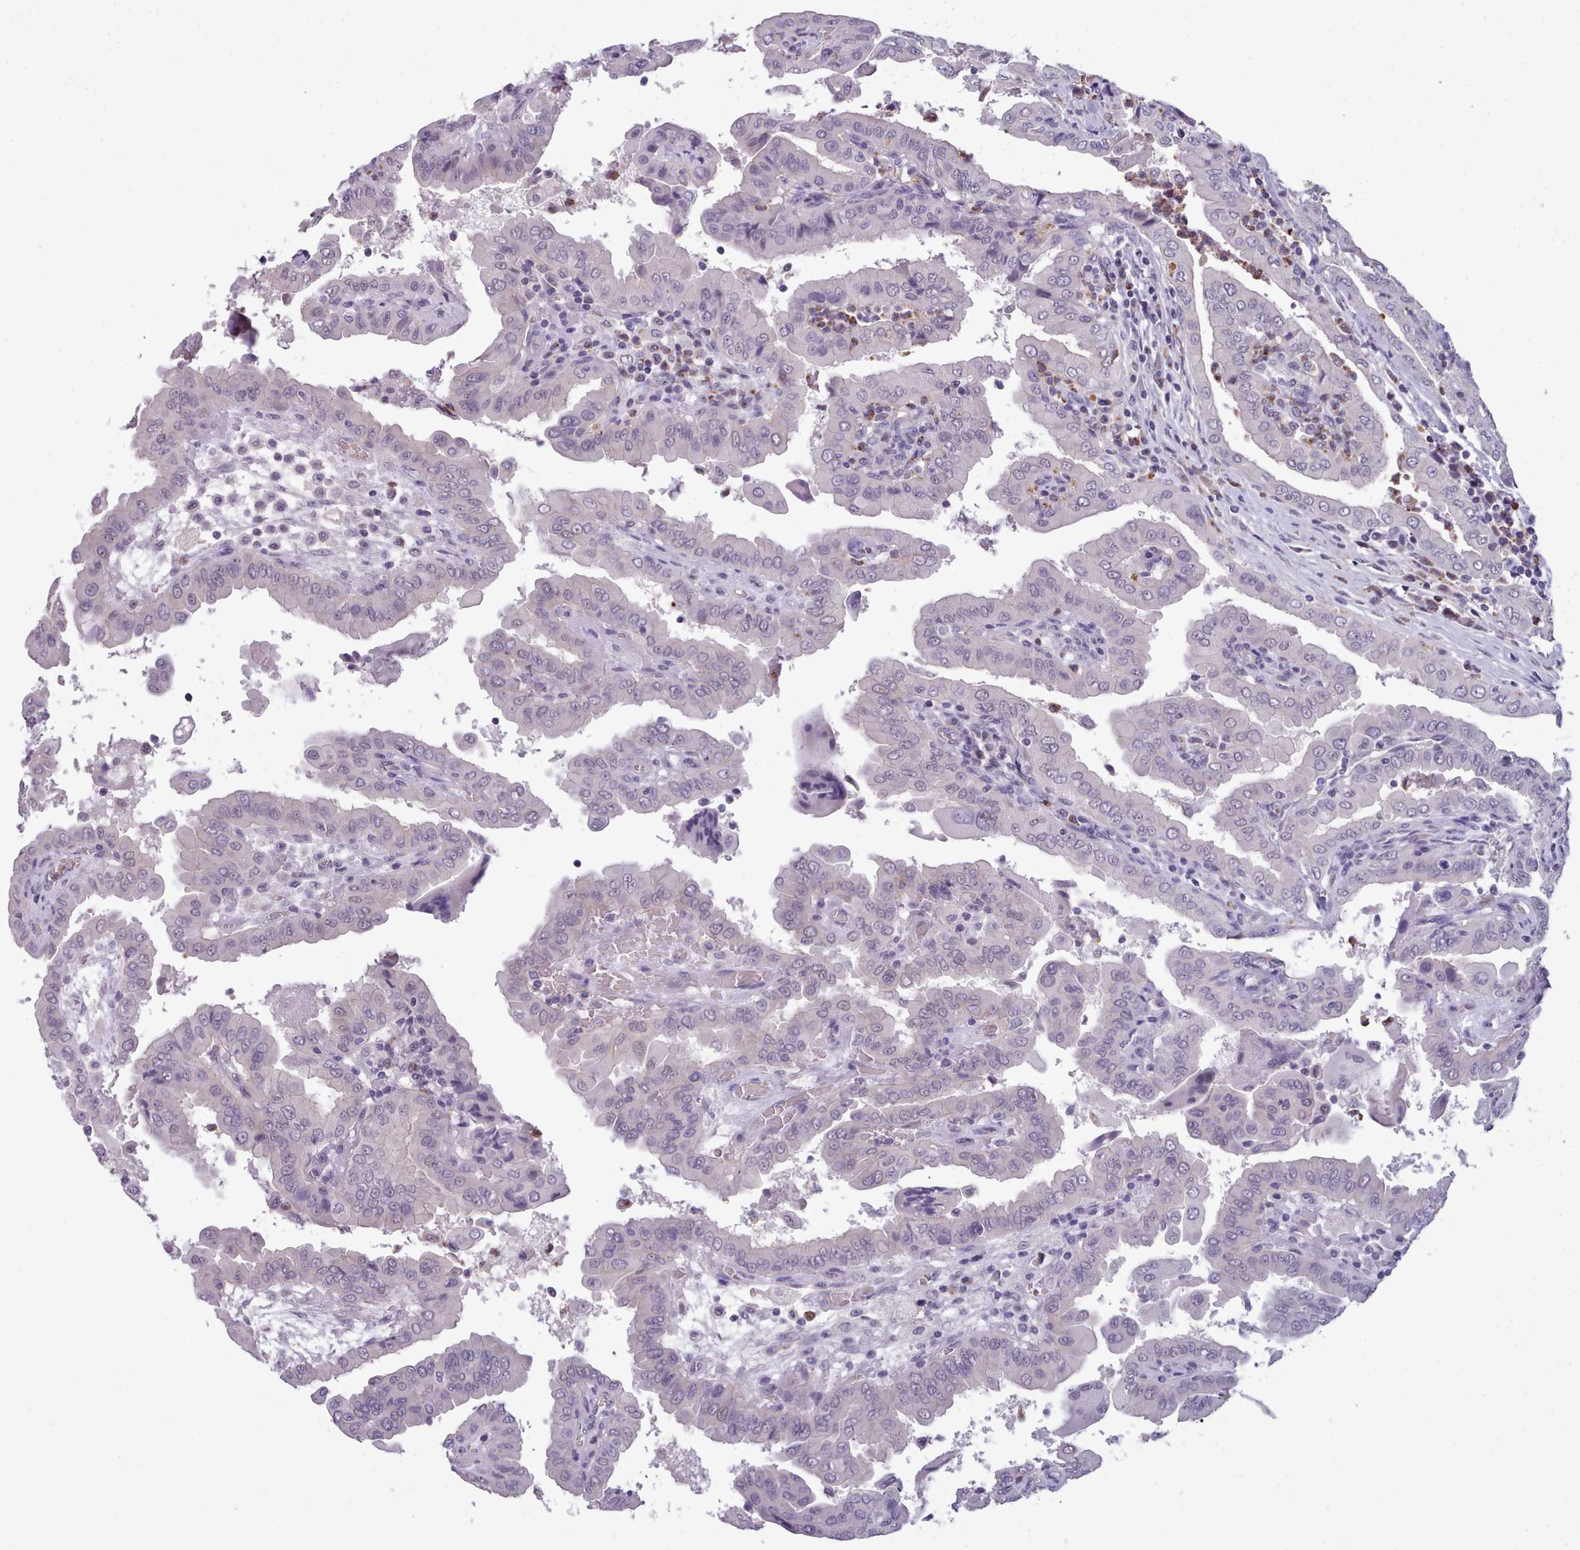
{"staining": {"intensity": "negative", "quantity": "none", "location": "none"}, "tissue": "thyroid cancer", "cell_type": "Tumor cells", "image_type": "cancer", "snomed": [{"axis": "morphology", "description": "Papillary adenocarcinoma, NOS"}, {"axis": "topography", "description": "Thyroid gland"}], "caption": "Thyroid papillary adenocarcinoma was stained to show a protein in brown. There is no significant positivity in tumor cells.", "gene": "KCTD16", "patient": {"sex": "male", "age": 33}}